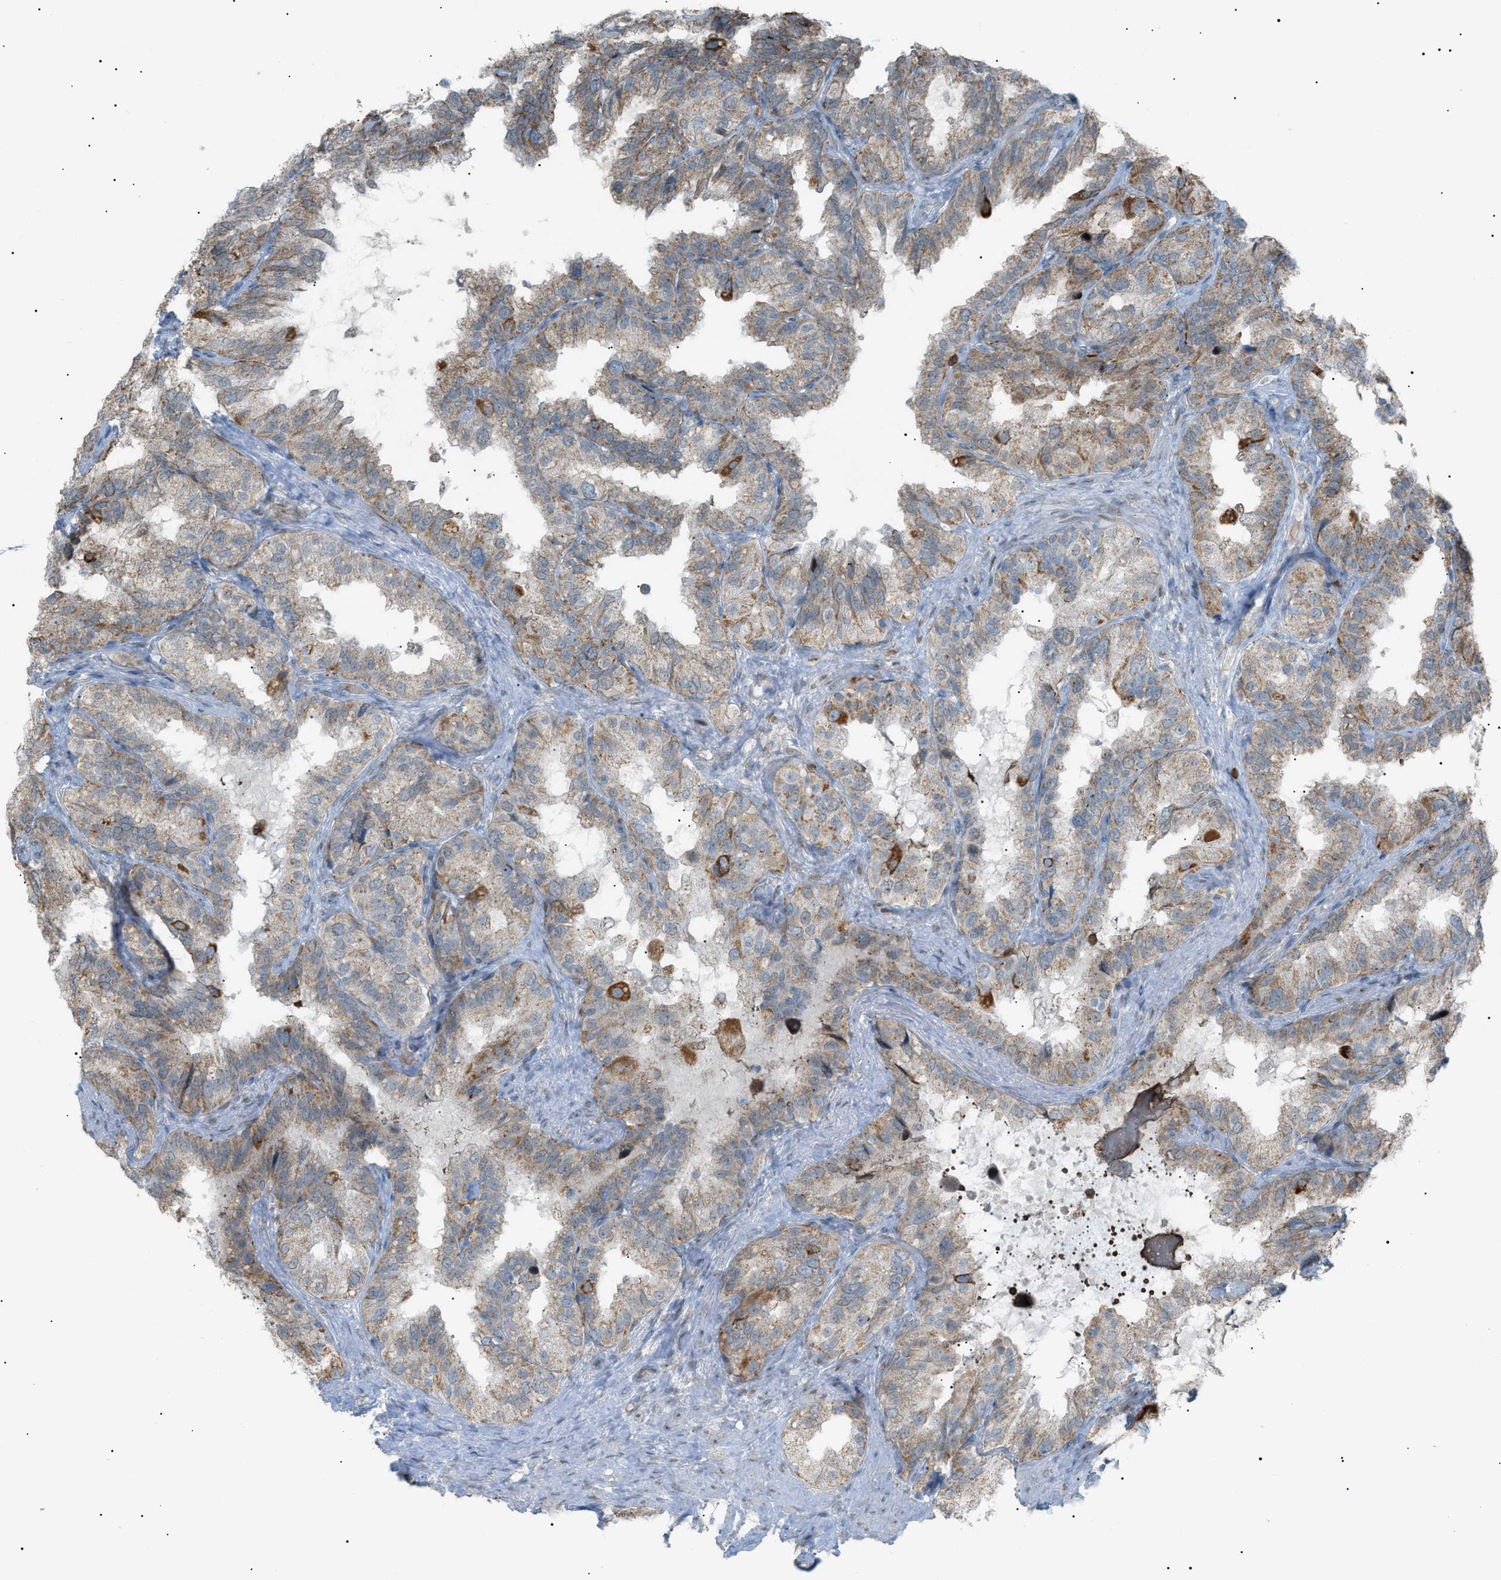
{"staining": {"intensity": "moderate", "quantity": ">75%", "location": "cytoplasmic/membranous"}, "tissue": "seminal vesicle", "cell_type": "Glandular cells", "image_type": "normal", "snomed": [{"axis": "morphology", "description": "Normal tissue, NOS"}, {"axis": "topography", "description": "Seminal veicle"}], "caption": "Seminal vesicle stained with IHC exhibits moderate cytoplasmic/membranous staining in approximately >75% of glandular cells.", "gene": "ZNF516", "patient": {"sex": "male", "age": 68}}